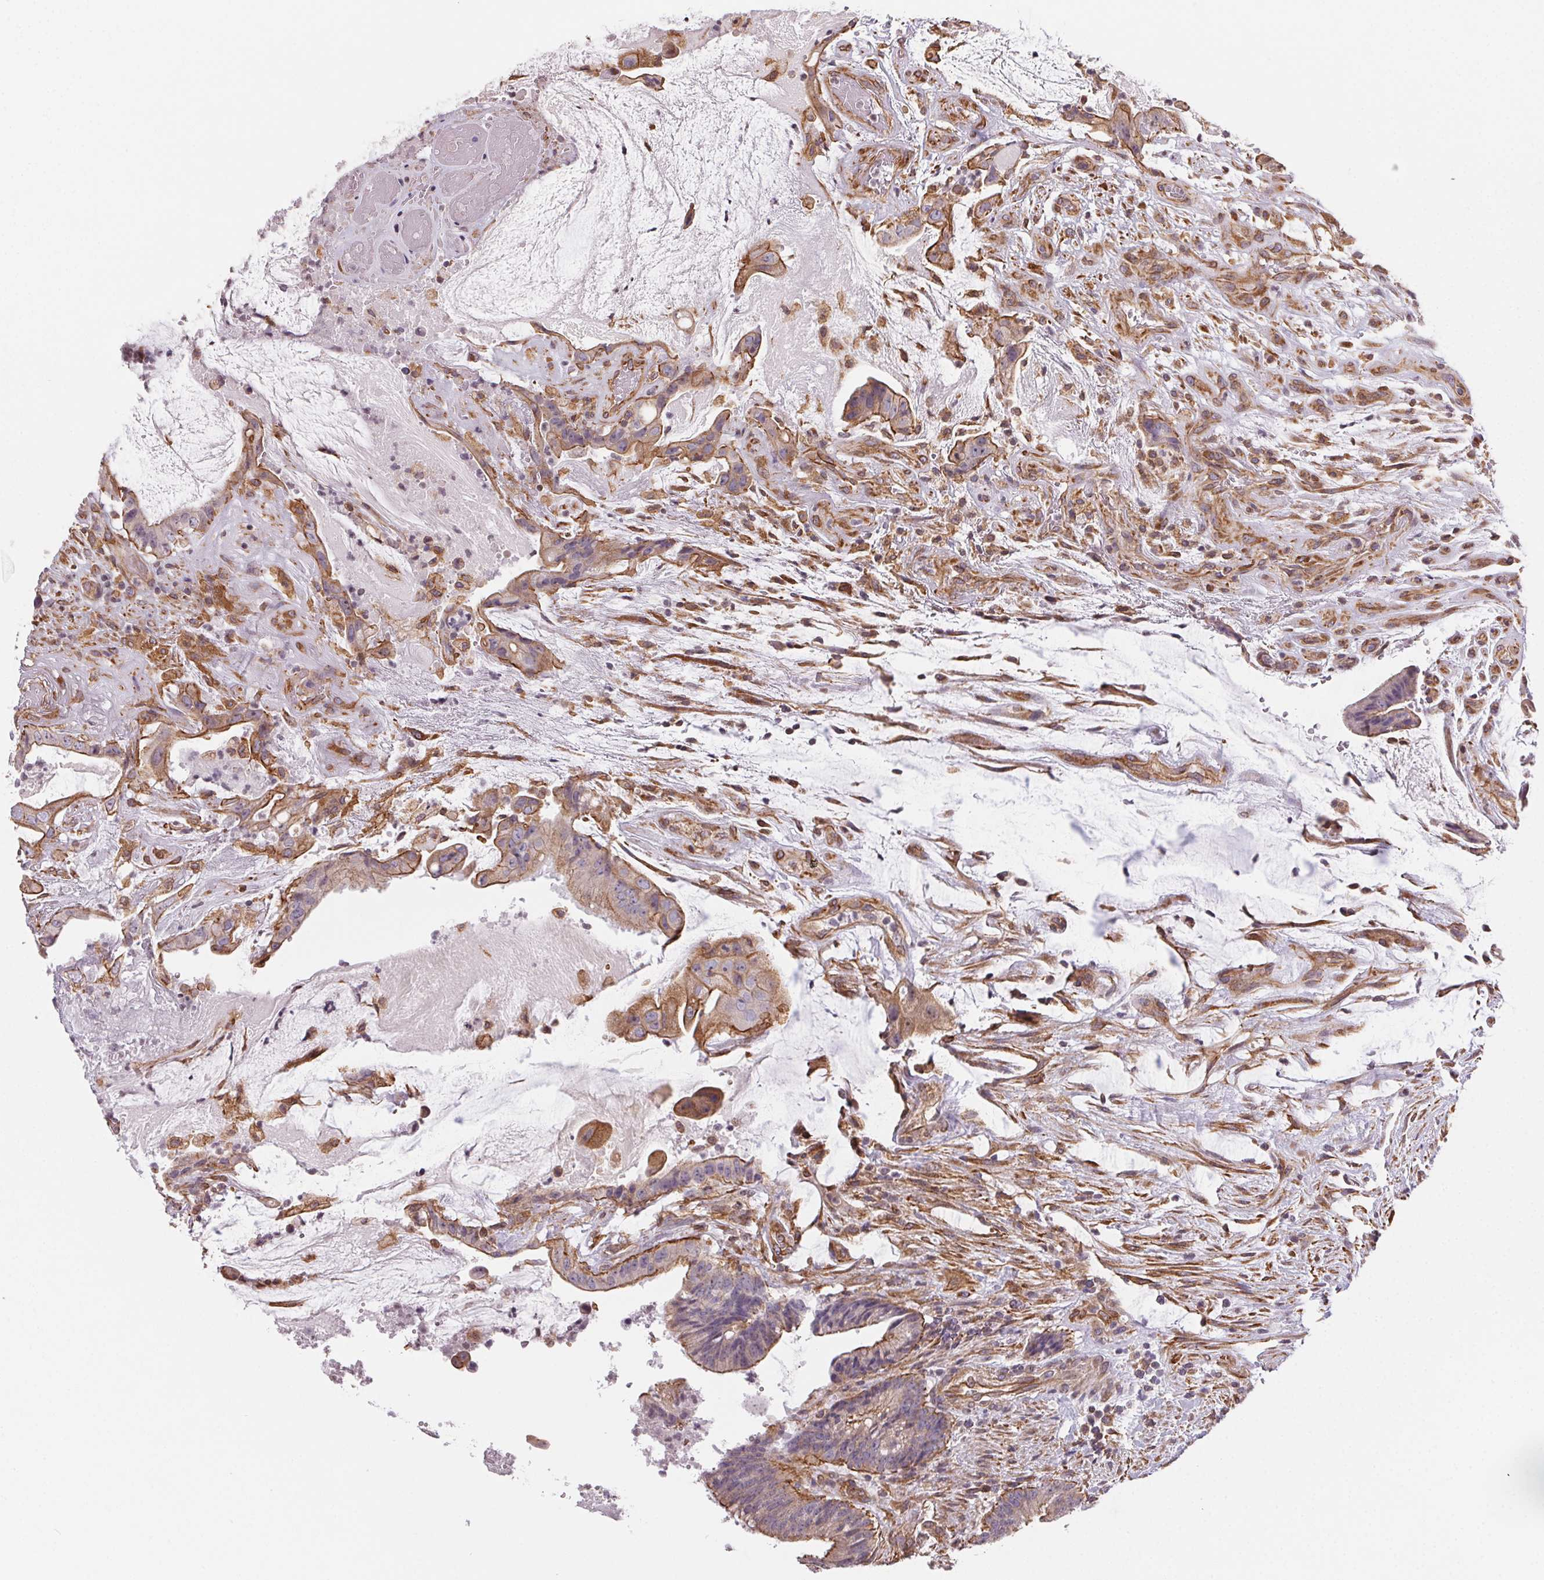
{"staining": {"intensity": "moderate", "quantity": ">75%", "location": "cytoplasmic/membranous"}, "tissue": "colorectal cancer", "cell_type": "Tumor cells", "image_type": "cancer", "snomed": [{"axis": "morphology", "description": "Adenocarcinoma, NOS"}, {"axis": "topography", "description": "Colon"}], "caption": "Immunohistochemical staining of human adenocarcinoma (colorectal) exhibits medium levels of moderate cytoplasmic/membranous staining in approximately >75% of tumor cells.", "gene": "PLA2G4F", "patient": {"sex": "female", "age": 43}}